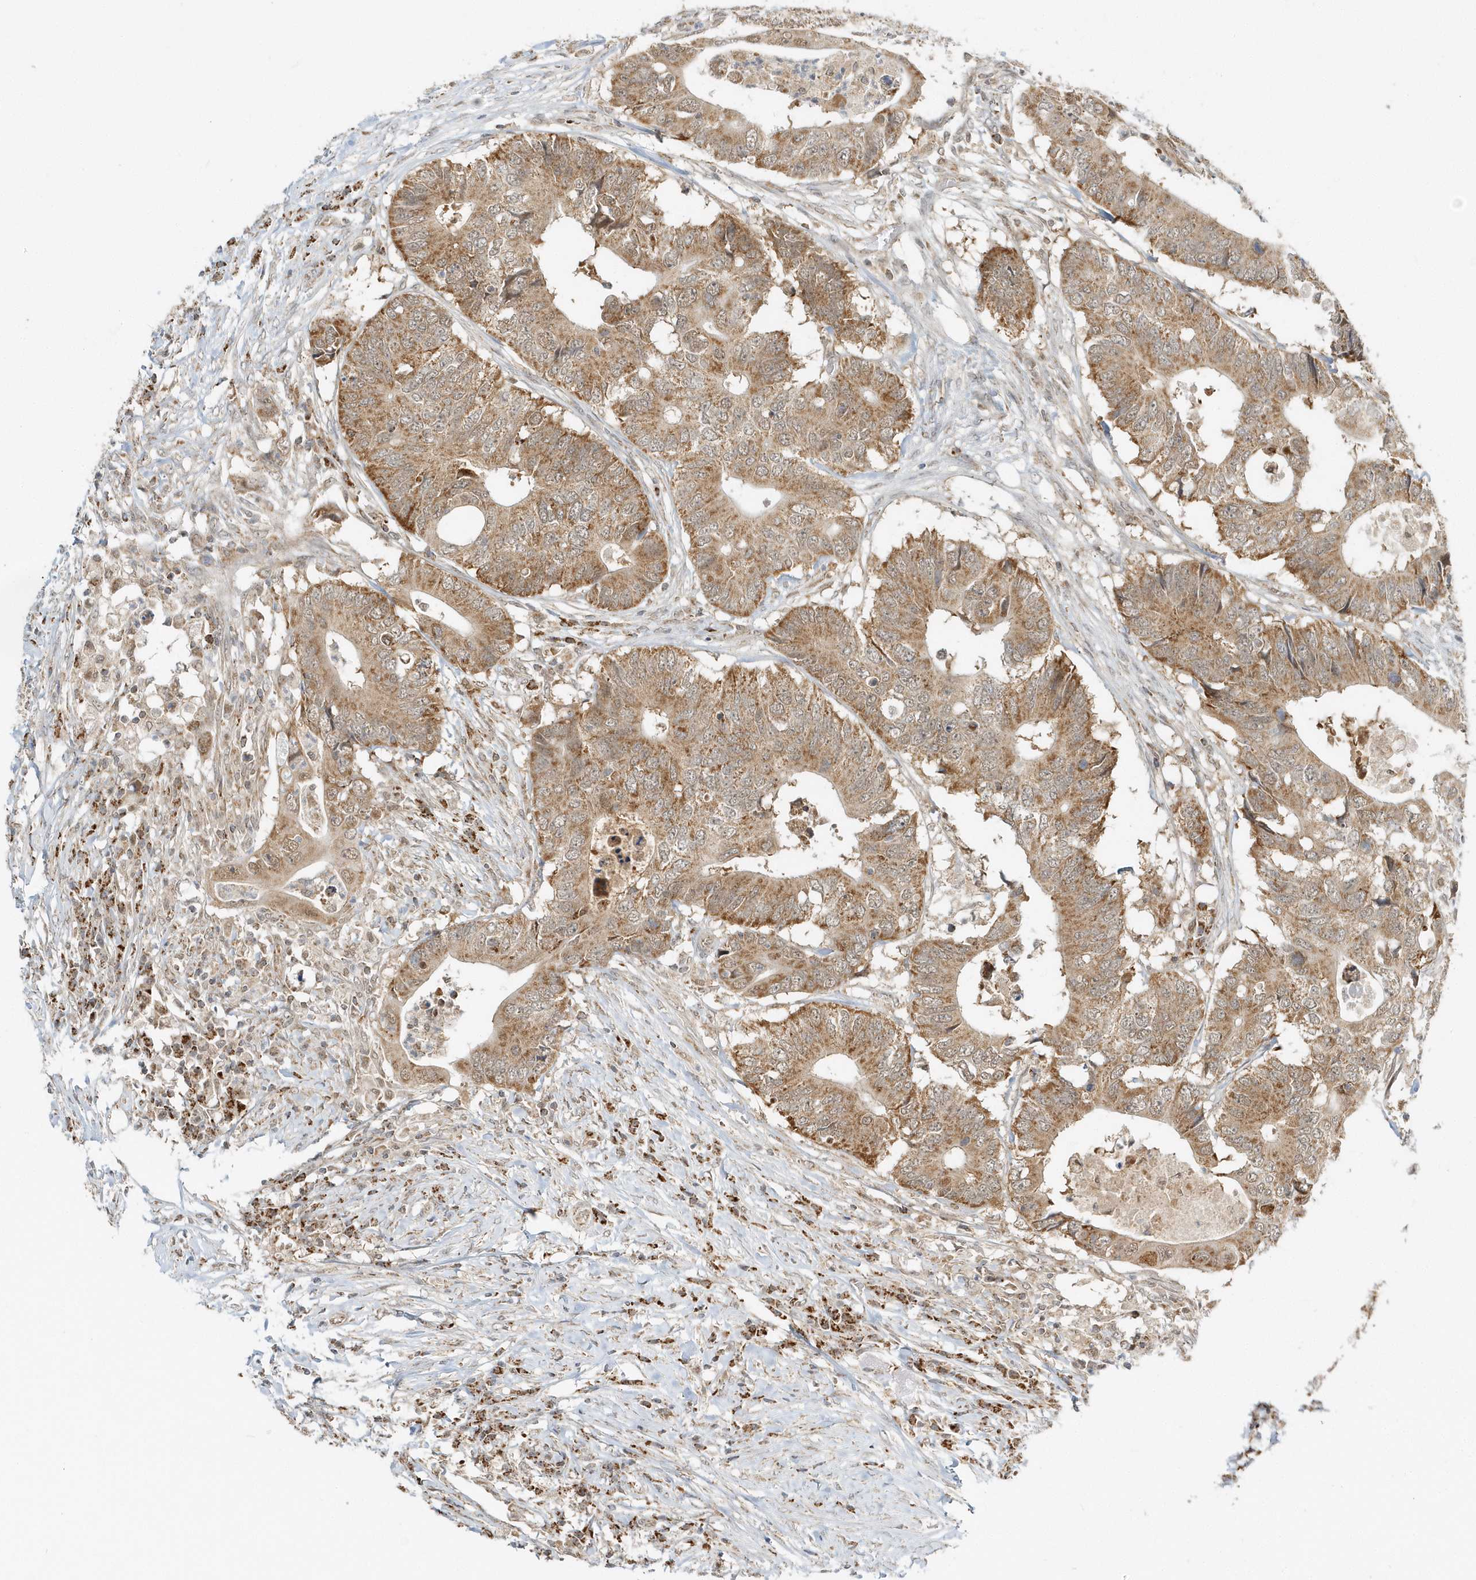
{"staining": {"intensity": "moderate", "quantity": ">75%", "location": "cytoplasmic/membranous"}, "tissue": "colorectal cancer", "cell_type": "Tumor cells", "image_type": "cancer", "snomed": [{"axis": "morphology", "description": "Adenocarcinoma, NOS"}, {"axis": "topography", "description": "Colon"}], "caption": "Immunohistochemical staining of human colorectal adenocarcinoma reveals medium levels of moderate cytoplasmic/membranous protein staining in approximately >75% of tumor cells.", "gene": "PSMD6", "patient": {"sex": "male", "age": 71}}